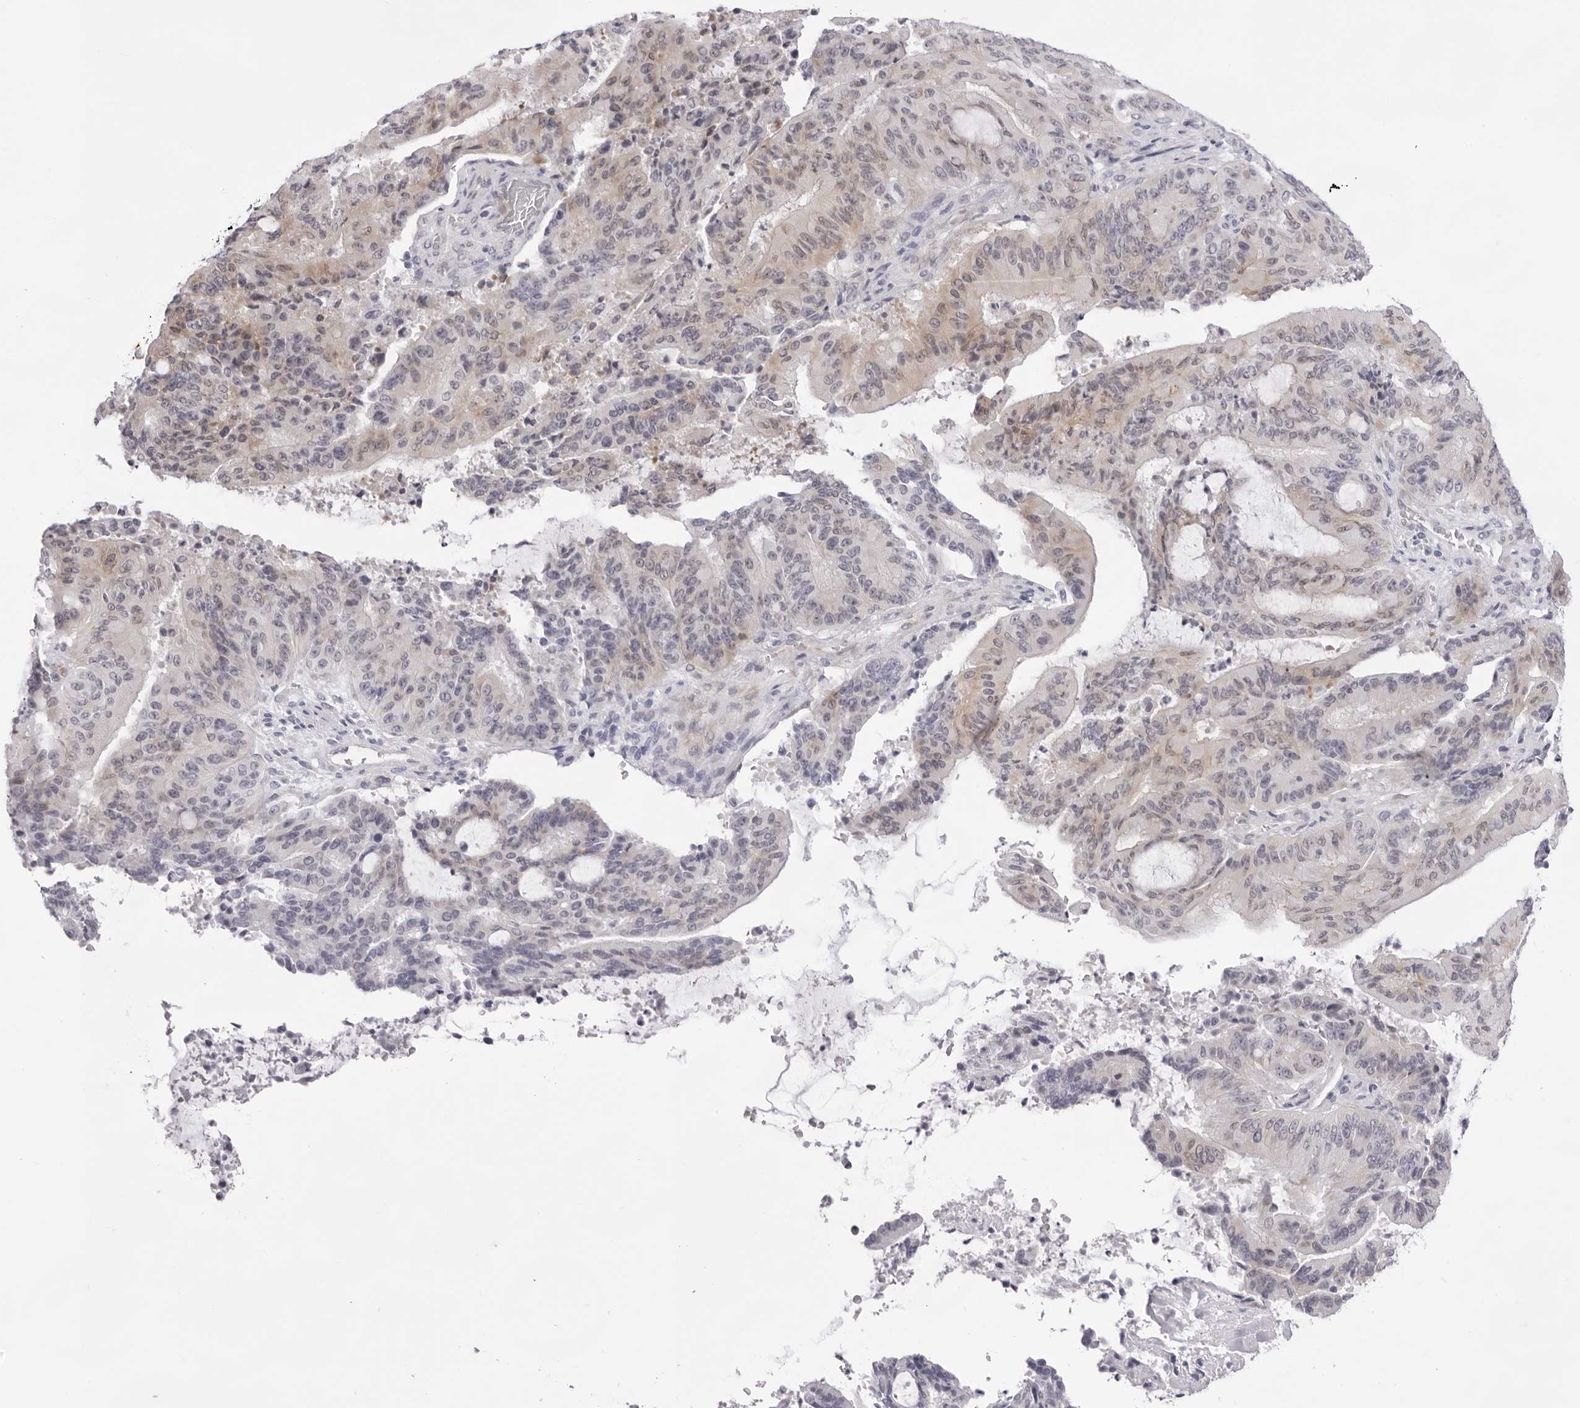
{"staining": {"intensity": "weak", "quantity": "<25%", "location": "cytoplasmic/membranous"}, "tissue": "liver cancer", "cell_type": "Tumor cells", "image_type": "cancer", "snomed": [{"axis": "morphology", "description": "Normal tissue, NOS"}, {"axis": "morphology", "description": "Cholangiocarcinoma"}, {"axis": "topography", "description": "Liver"}, {"axis": "topography", "description": "Peripheral nerve tissue"}], "caption": "Immunohistochemistry (IHC) of liver cholangiocarcinoma exhibits no positivity in tumor cells.", "gene": "SMIM2", "patient": {"sex": "female", "age": 73}}